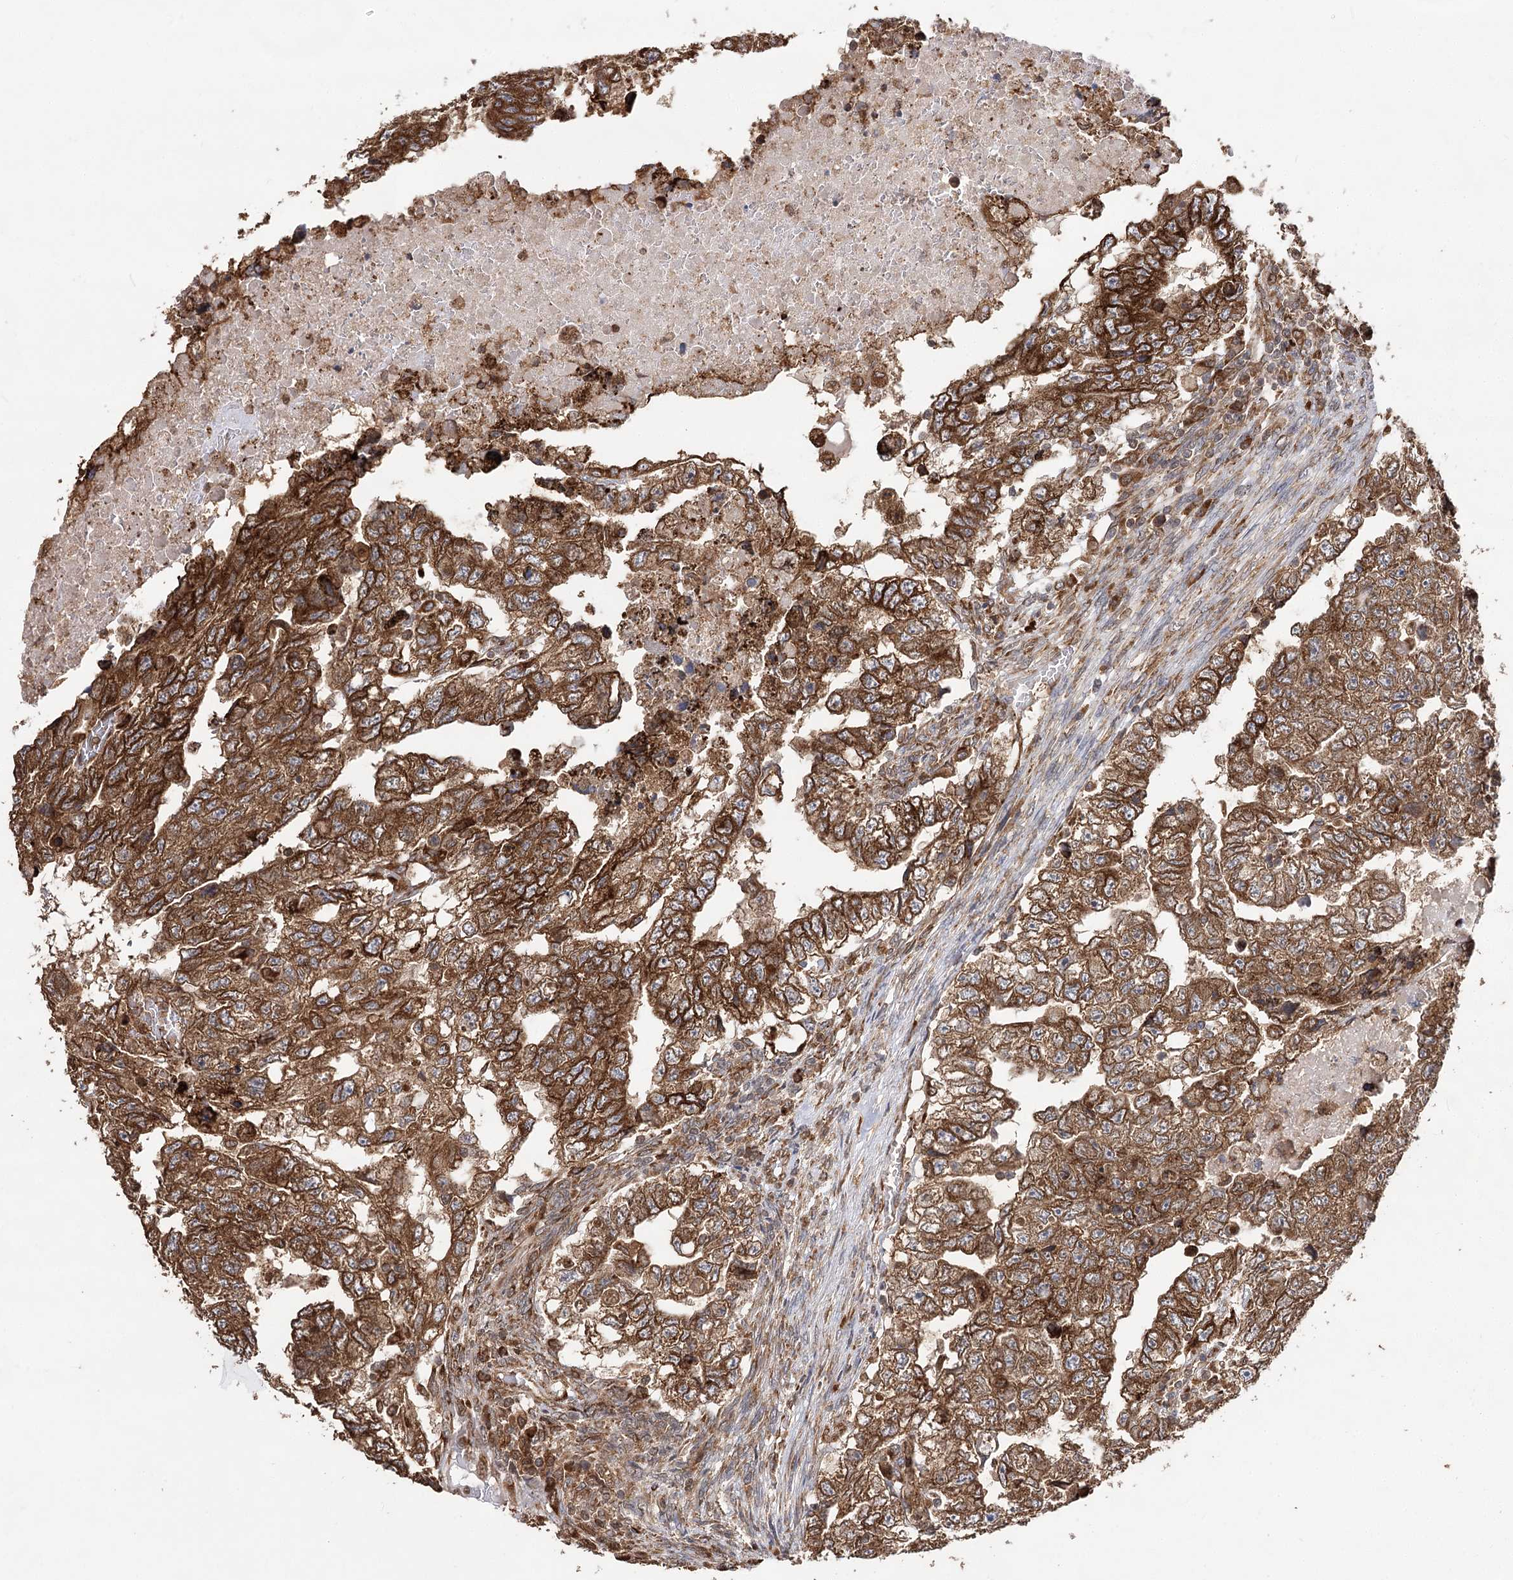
{"staining": {"intensity": "strong", "quantity": ">75%", "location": "cytoplasmic/membranous"}, "tissue": "testis cancer", "cell_type": "Tumor cells", "image_type": "cancer", "snomed": [{"axis": "morphology", "description": "Carcinoma, Embryonal, NOS"}, {"axis": "topography", "description": "Testis"}], "caption": "Testis embryonal carcinoma was stained to show a protein in brown. There is high levels of strong cytoplasmic/membranous staining in approximately >75% of tumor cells.", "gene": "DNAJB14", "patient": {"sex": "male", "age": 36}}